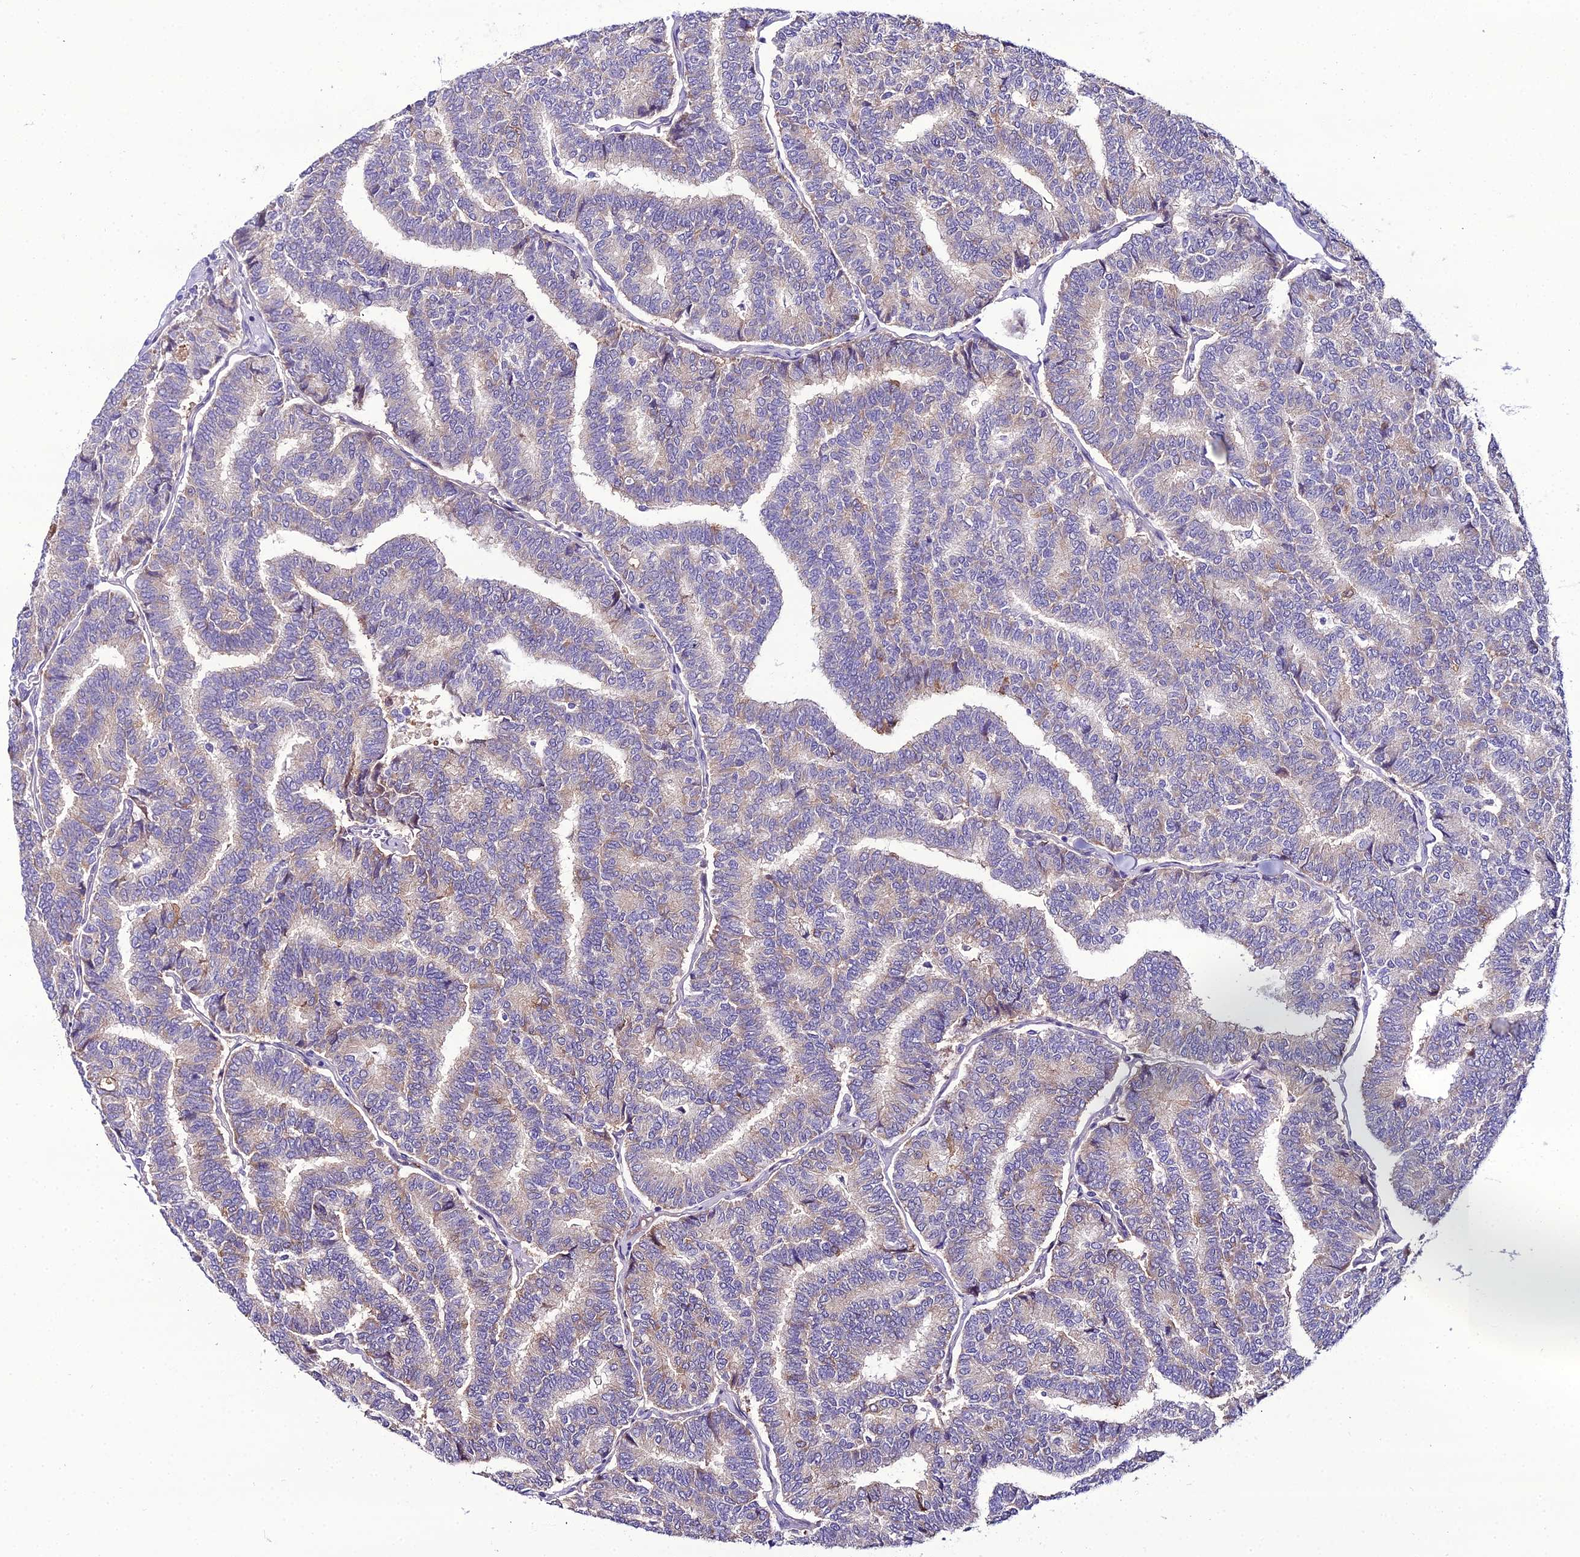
{"staining": {"intensity": "weak", "quantity": "<25%", "location": "cytoplasmic/membranous"}, "tissue": "thyroid cancer", "cell_type": "Tumor cells", "image_type": "cancer", "snomed": [{"axis": "morphology", "description": "Papillary adenocarcinoma, NOS"}, {"axis": "topography", "description": "Thyroid gland"}], "caption": "IHC micrograph of thyroid cancer stained for a protein (brown), which demonstrates no expression in tumor cells. Brightfield microscopy of immunohistochemistry stained with DAB (brown) and hematoxylin (blue), captured at high magnification.", "gene": "MB21D2", "patient": {"sex": "female", "age": 35}}